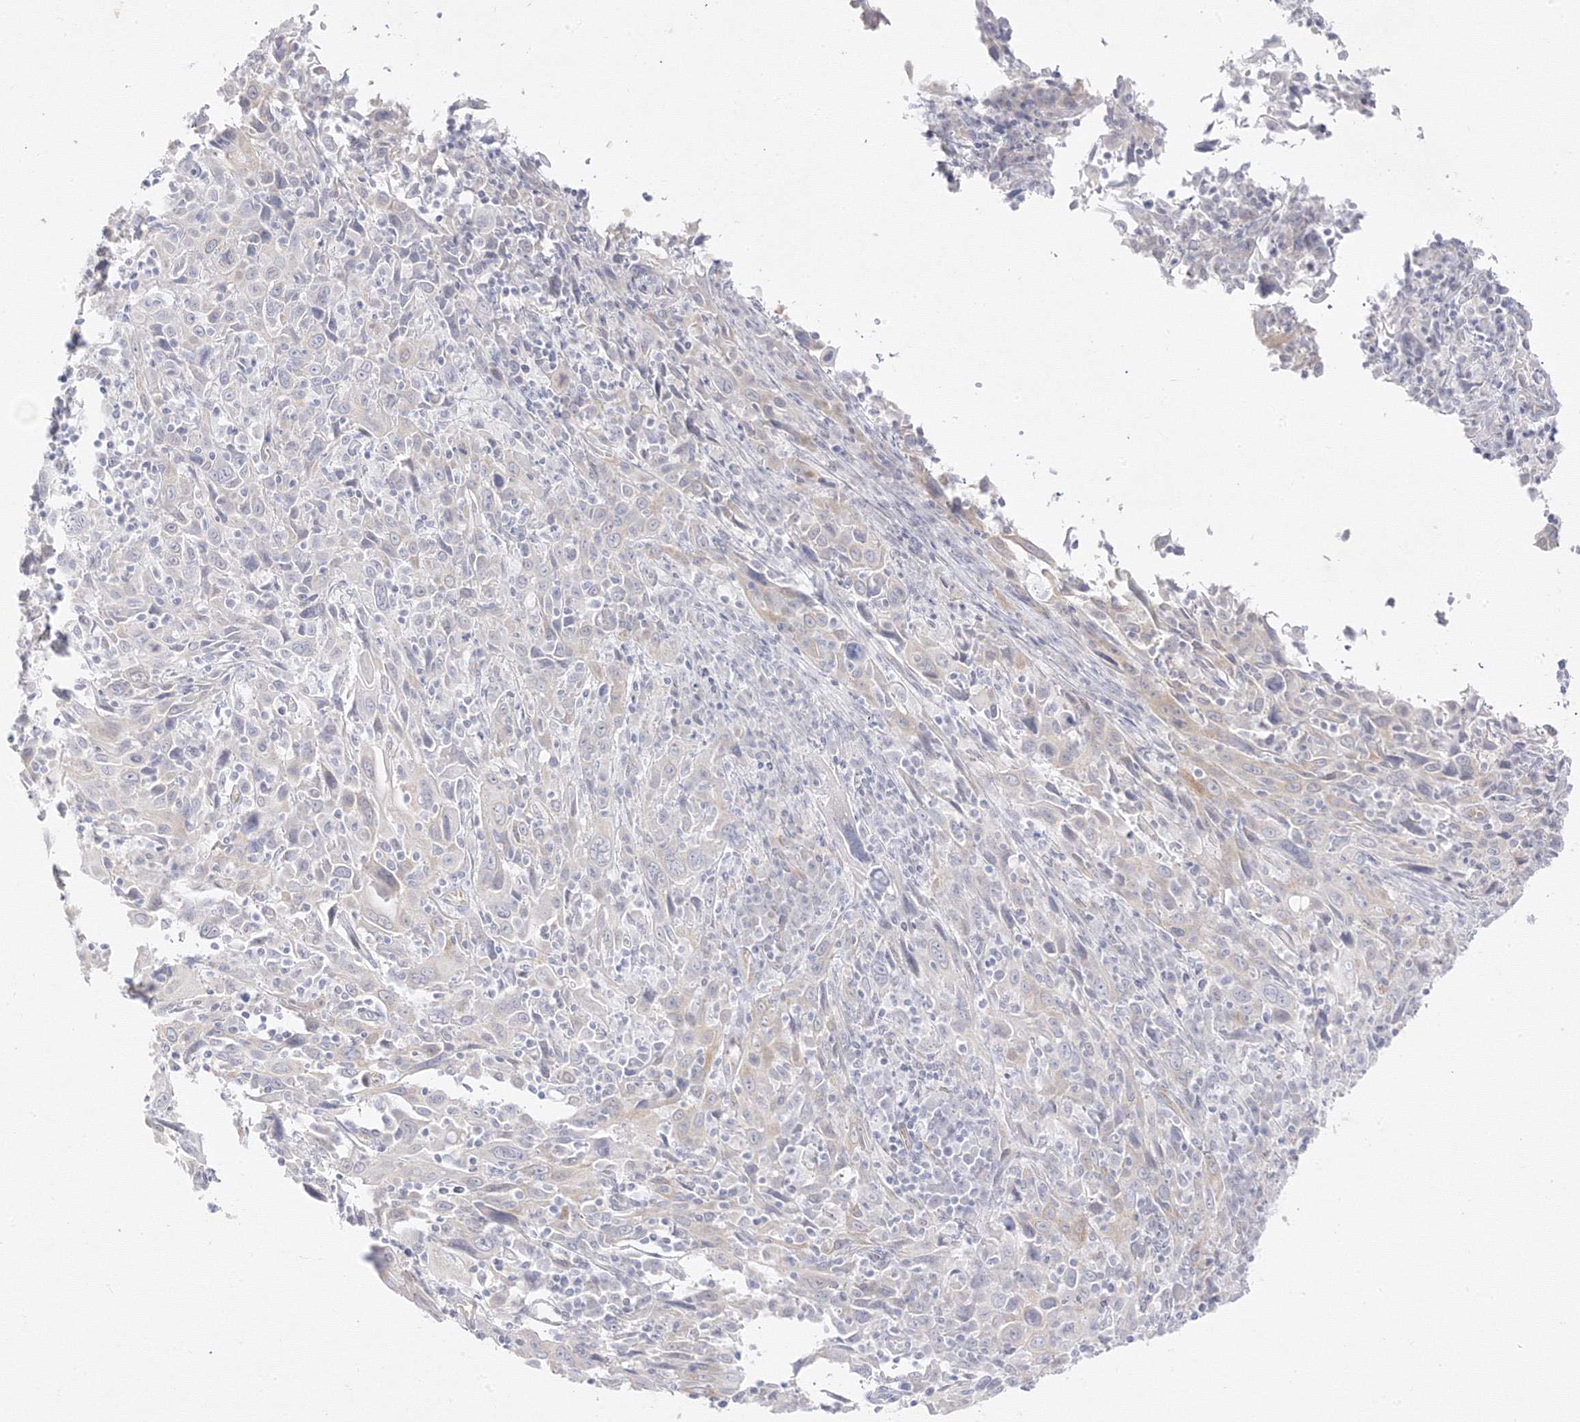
{"staining": {"intensity": "weak", "quantity": "<25%", "location": "cytoplasmic/membranous"}, "tissue": "cervical cancer", "cell_type": "Tumor cells", "image_type": "cancer", "snomed": [{"axis": "morphology", "description": "Squamous cell carcinoma, NOS"}, {"axis": "topography", "description": "Cervix"}], "caption": "The image exhibits no significant positivity in tumor cells of cervical cancer. (Brightfield microscopy of DAB immunohistochemistry (IHC) at high magnification).", "gene": "C2CD2", "patient": {"sex": "female", "age": 46}}